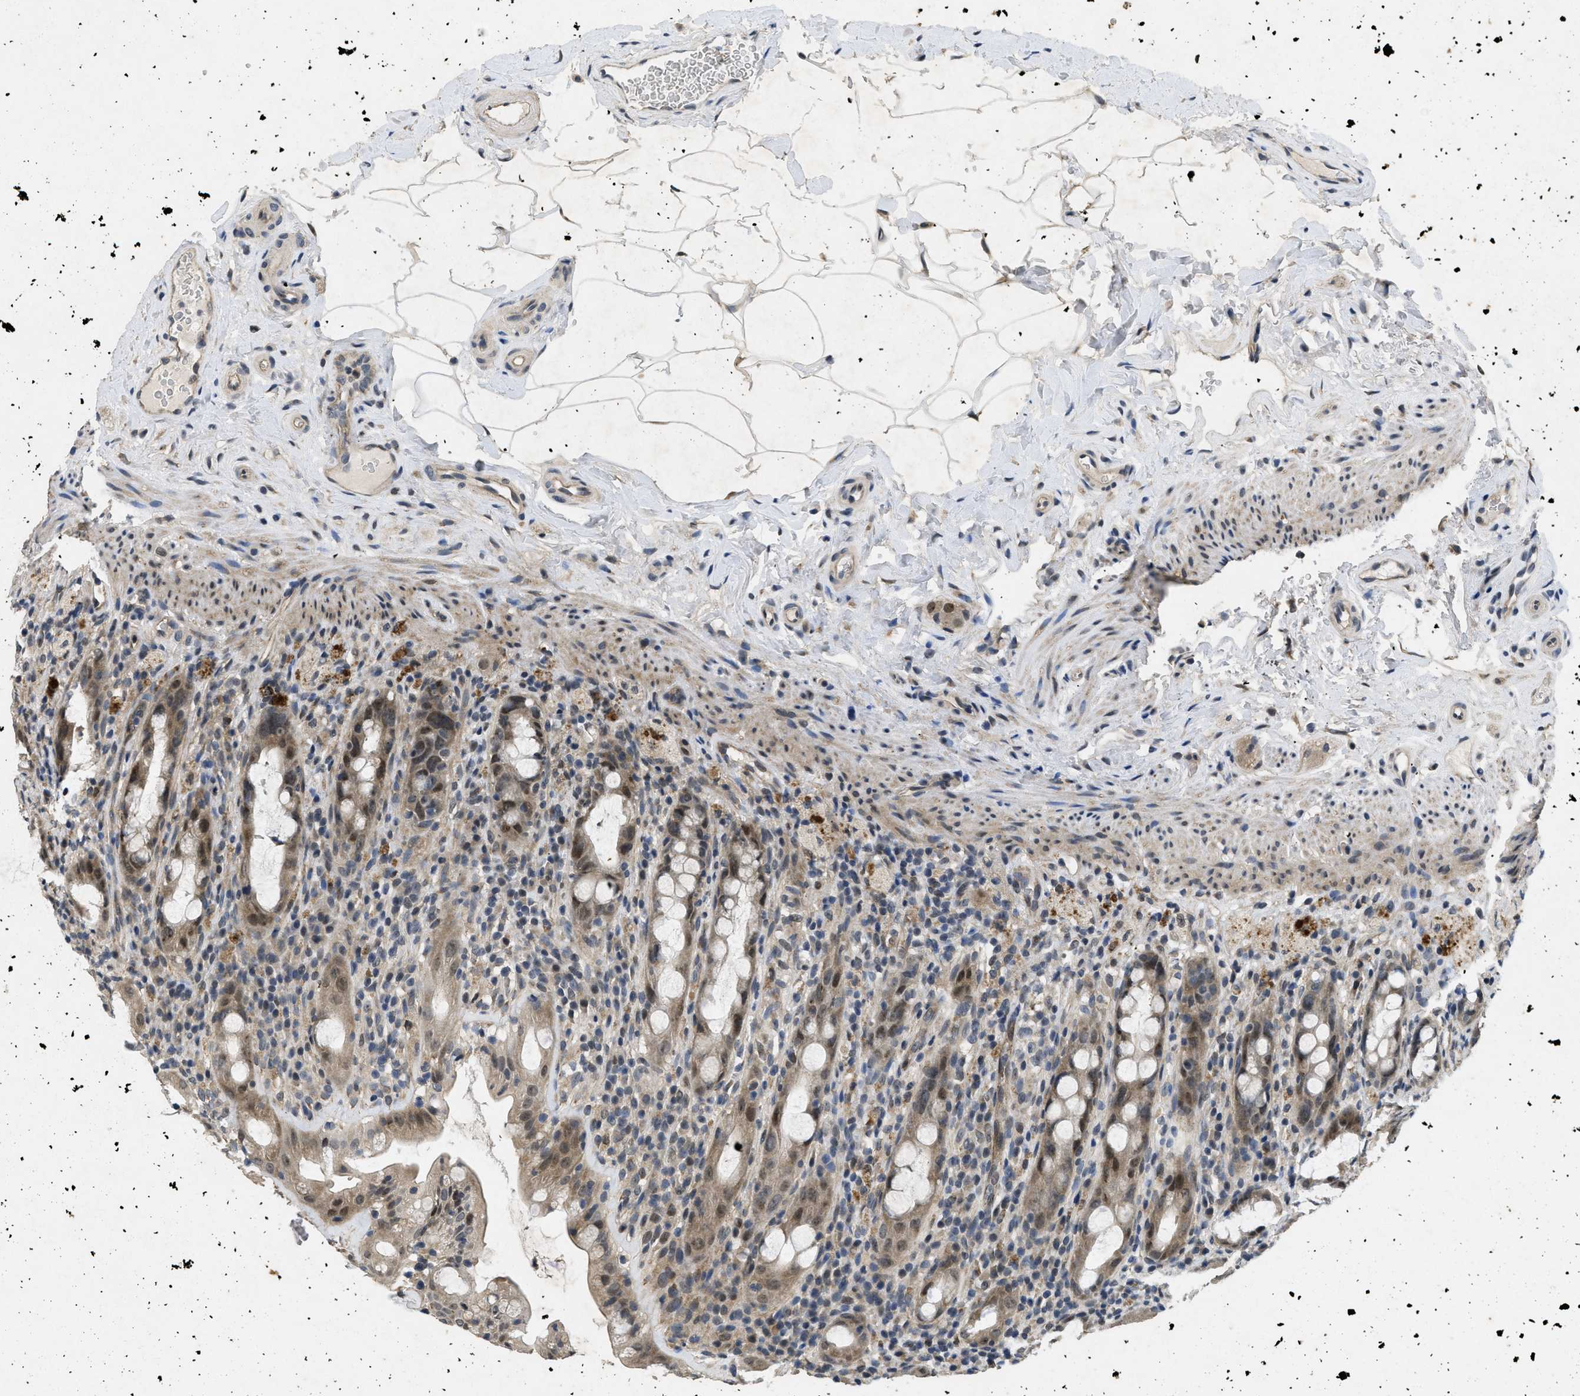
{"staining": {"intensity": "moderate", "quantity": ">75%", "location": "cytoplasmic/membranous,nuclear"}, "tissue": "rectum", "cell_type": "Glandular cells", "image_type": "normal", "snomed": [{"axis": "morphology", "description": "Normal tissue, NOS"}, {"axis": "topography", "description": "Rectum"}], "caption": "Rectum stained with IHC demonstrates moderate cytoplasmic/membranous,nuclear staining in about >75% of glandular cells.", "gene": "PAPOLG", "patient": {"sex": "male", "age": 44}}